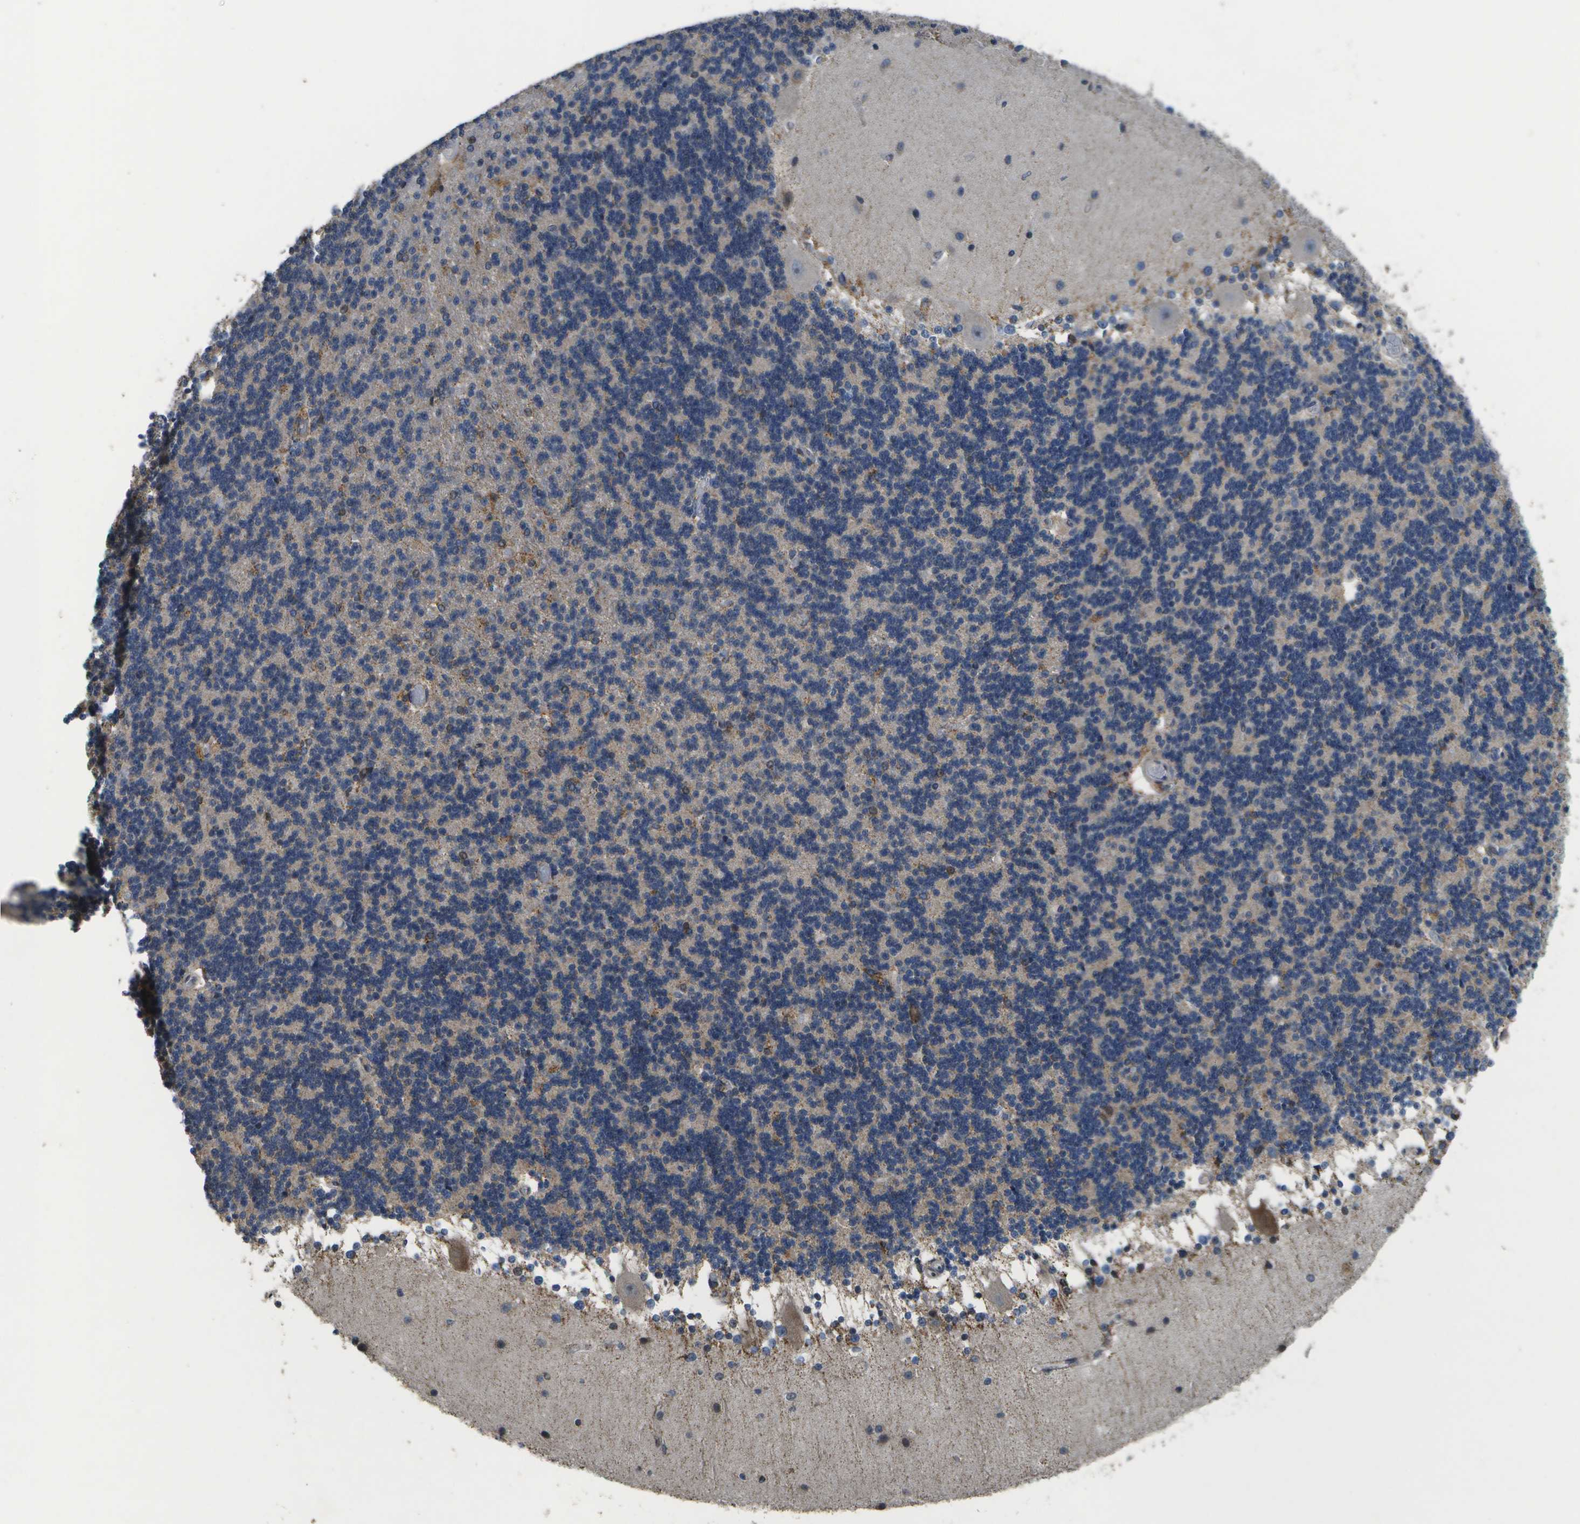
{"staining": {"intensity": "weak", "quantity": "<25%", "location": "cytoplasmic/membranous"}, "tissue": "cerebellum", "cell_type": "Cells in granular layer", "image_type": "normal", "snomed": [{"axis": "morphology", "description": "Normal tissue, NOS"}, {"axis": "topography", "description": "Cerebellum"}], "caption": "This histopathology image is of benign cerebellum stained with immunohistochemistry to label a protein in brown with the nuclei are counter-stained blue. There is no positivity in cells in granular layer.", "gene": "HADHA", "patient": {"sex": "female", "age": 54}}